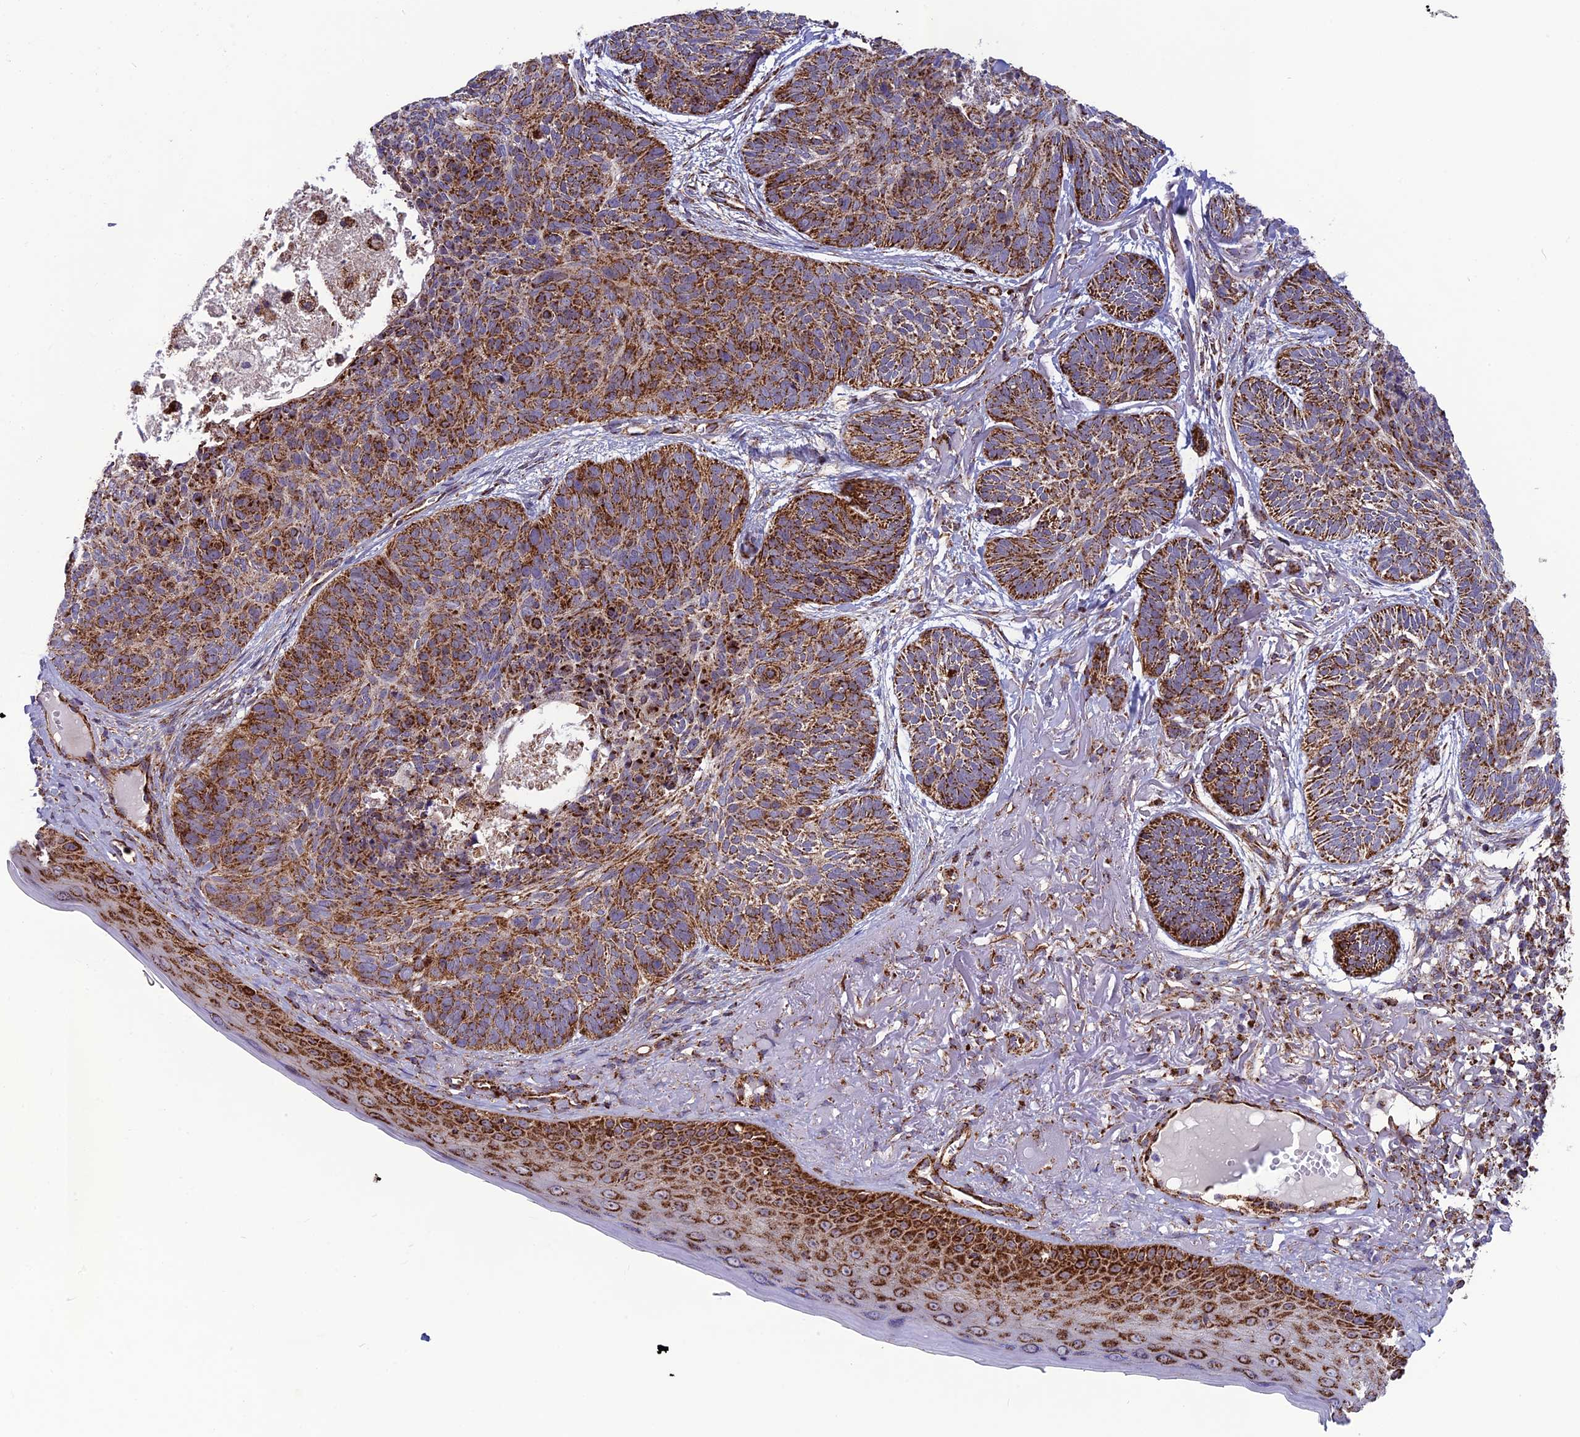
{"staining": {"intensity": "moderate", "quantity": ">75%", "location": "cytoplasmic/membranous"}, "tissue": "skin cancer", "cell_type": "Tumor cells", "image_type": "cancer", "snomed": [{"axis": "morphology", "description": "Normal tissue, NOS"}, {"axis": "morphology", "description": "Basal cell carcinoma"}, {"axis": "topography", "description": "Skin"}], "caption": "This histopathology image displays immunohistochemistry staining of human skin cancer (basal cell carcinoma), with medium moderate cytoplasmic/membranous positivity in about >75% of tumor cells.", "gene": "MRPS18B", "patient": {"sex": "male", "age": 66}}